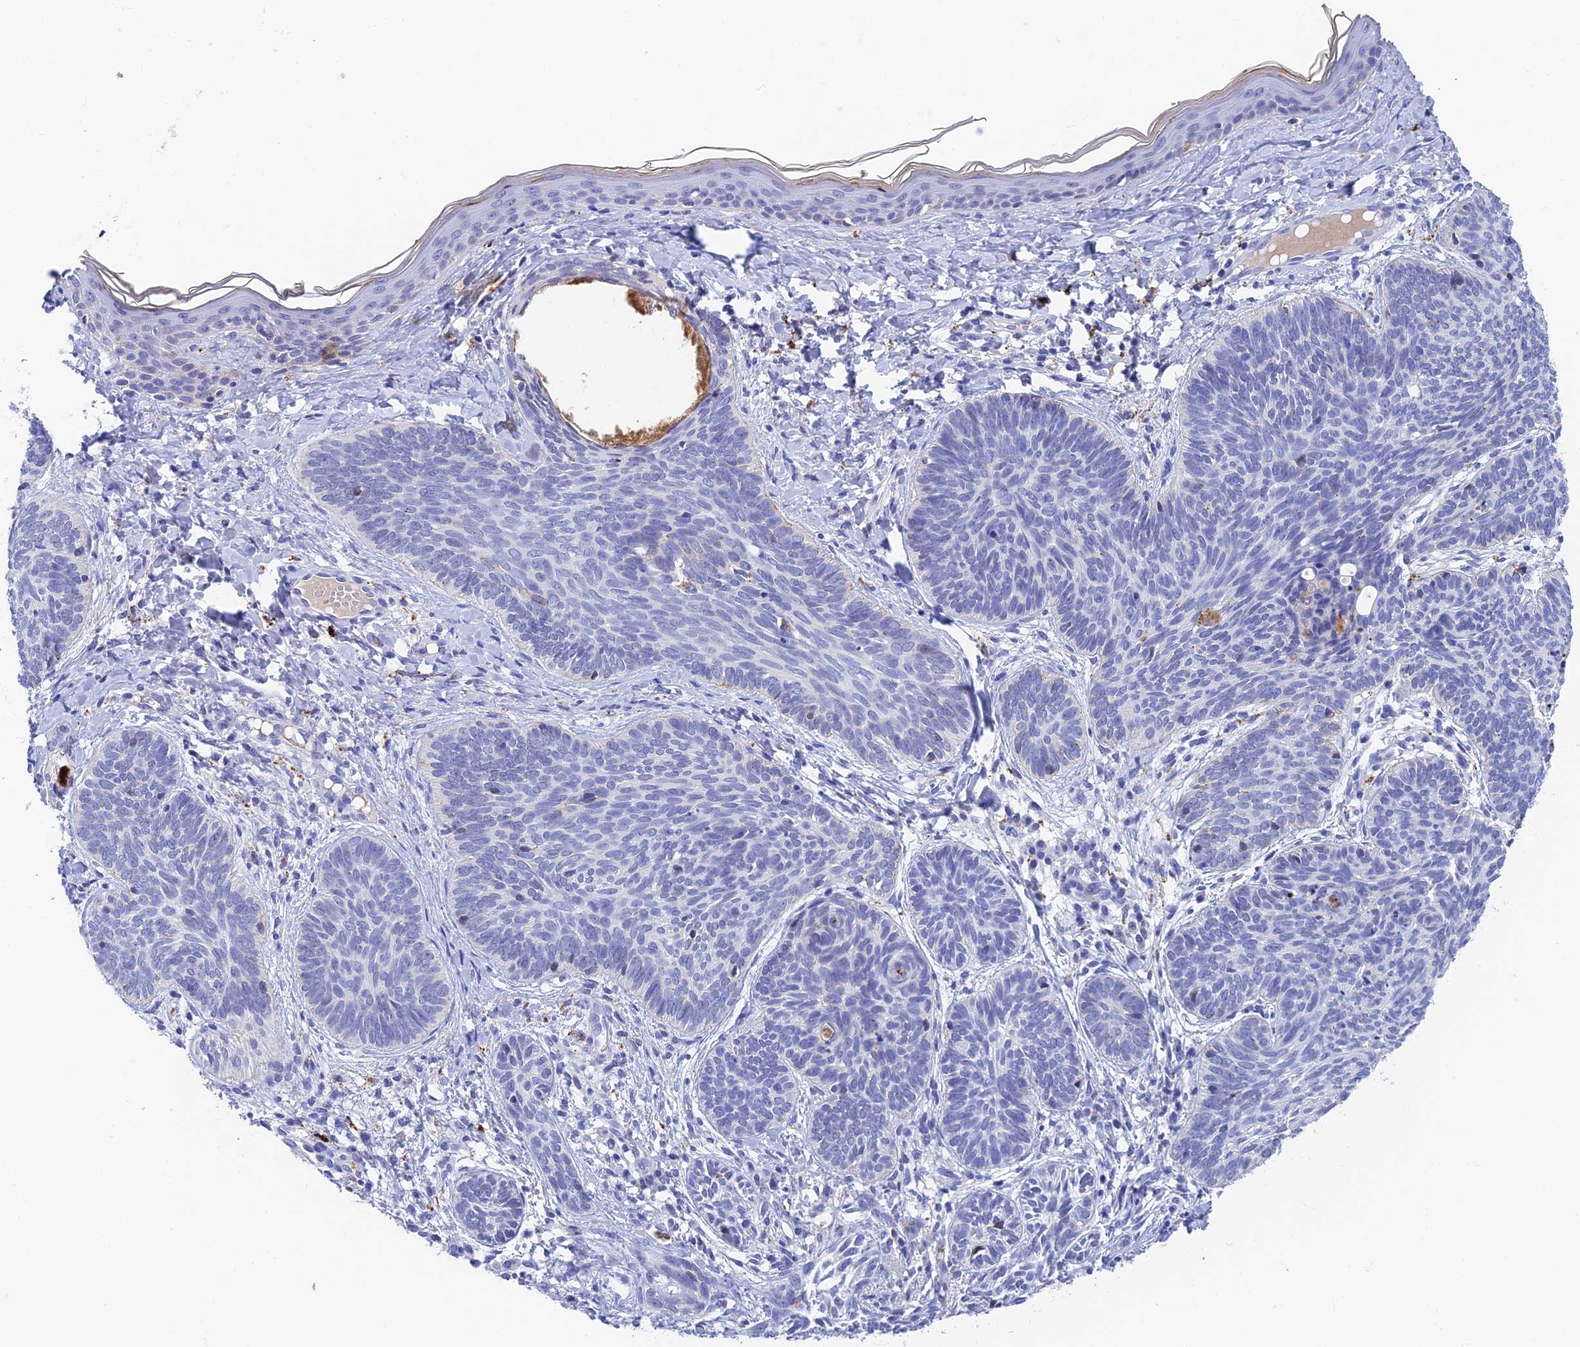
{"staining": {"intensity": "negative", "quantity": "none", "location": "none"}, "tissue": "skin cancer", "cell_type": "Tumor cells", "image_type": "cancer", "snomed": [{"axis": "morphology", "description": "Basal cell carcinoma"}, {"axis": "topography", "description": "Skin"}], "caption": "Skin basal cell carcinoma was stained to show a protein in brown. There is no significant expression in tumor cells.", "gene": "ADAMTS13", "patient": {"sex": "female", "age": 81}}